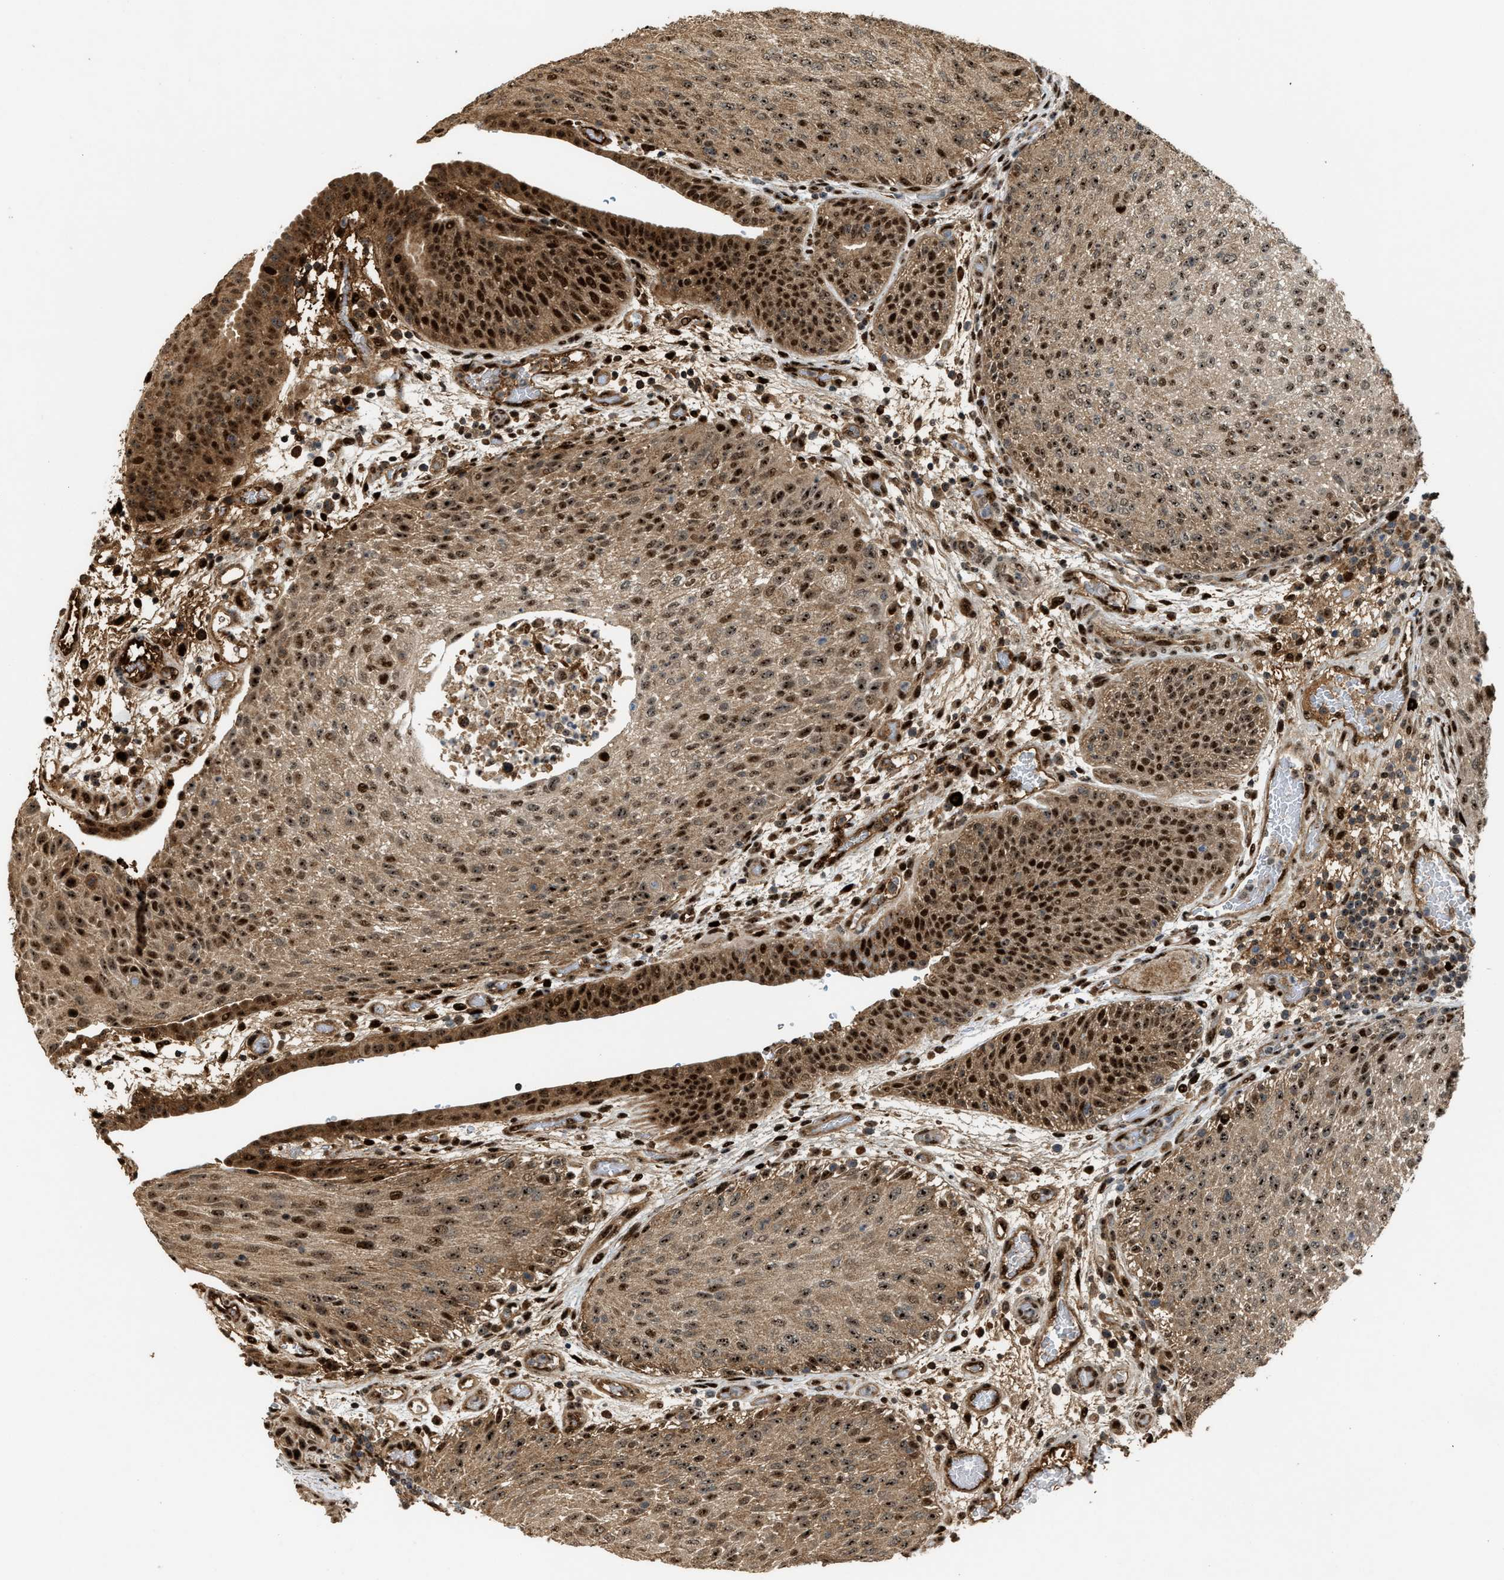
{"staining": {"intensity": "strong", "quantity": ">75%", "location": "cytoplasmic/membranous,nuclear"}, "tissue": "urothelial cancer", "cell_type": "Tumor cells", "image_type": "cancer", "snomed": [{"axis": "morphology", "description": "Urothelial carcinoma, Low grade"}, {"axis": "morphology", "description": "Urothelial carcinoma, High grade"}, {"axis": "topography", "description": "Urinary bladder"}], "caption": "Brown immunohistochemical staining in urothelial carcinoma (low-grade) reveals strong cytoplasmic/membranous and nuclear staining in approximately >75% of tumor cells.", "gene": "ZNF687", "patient": {"sex": "male", "age": 35}}